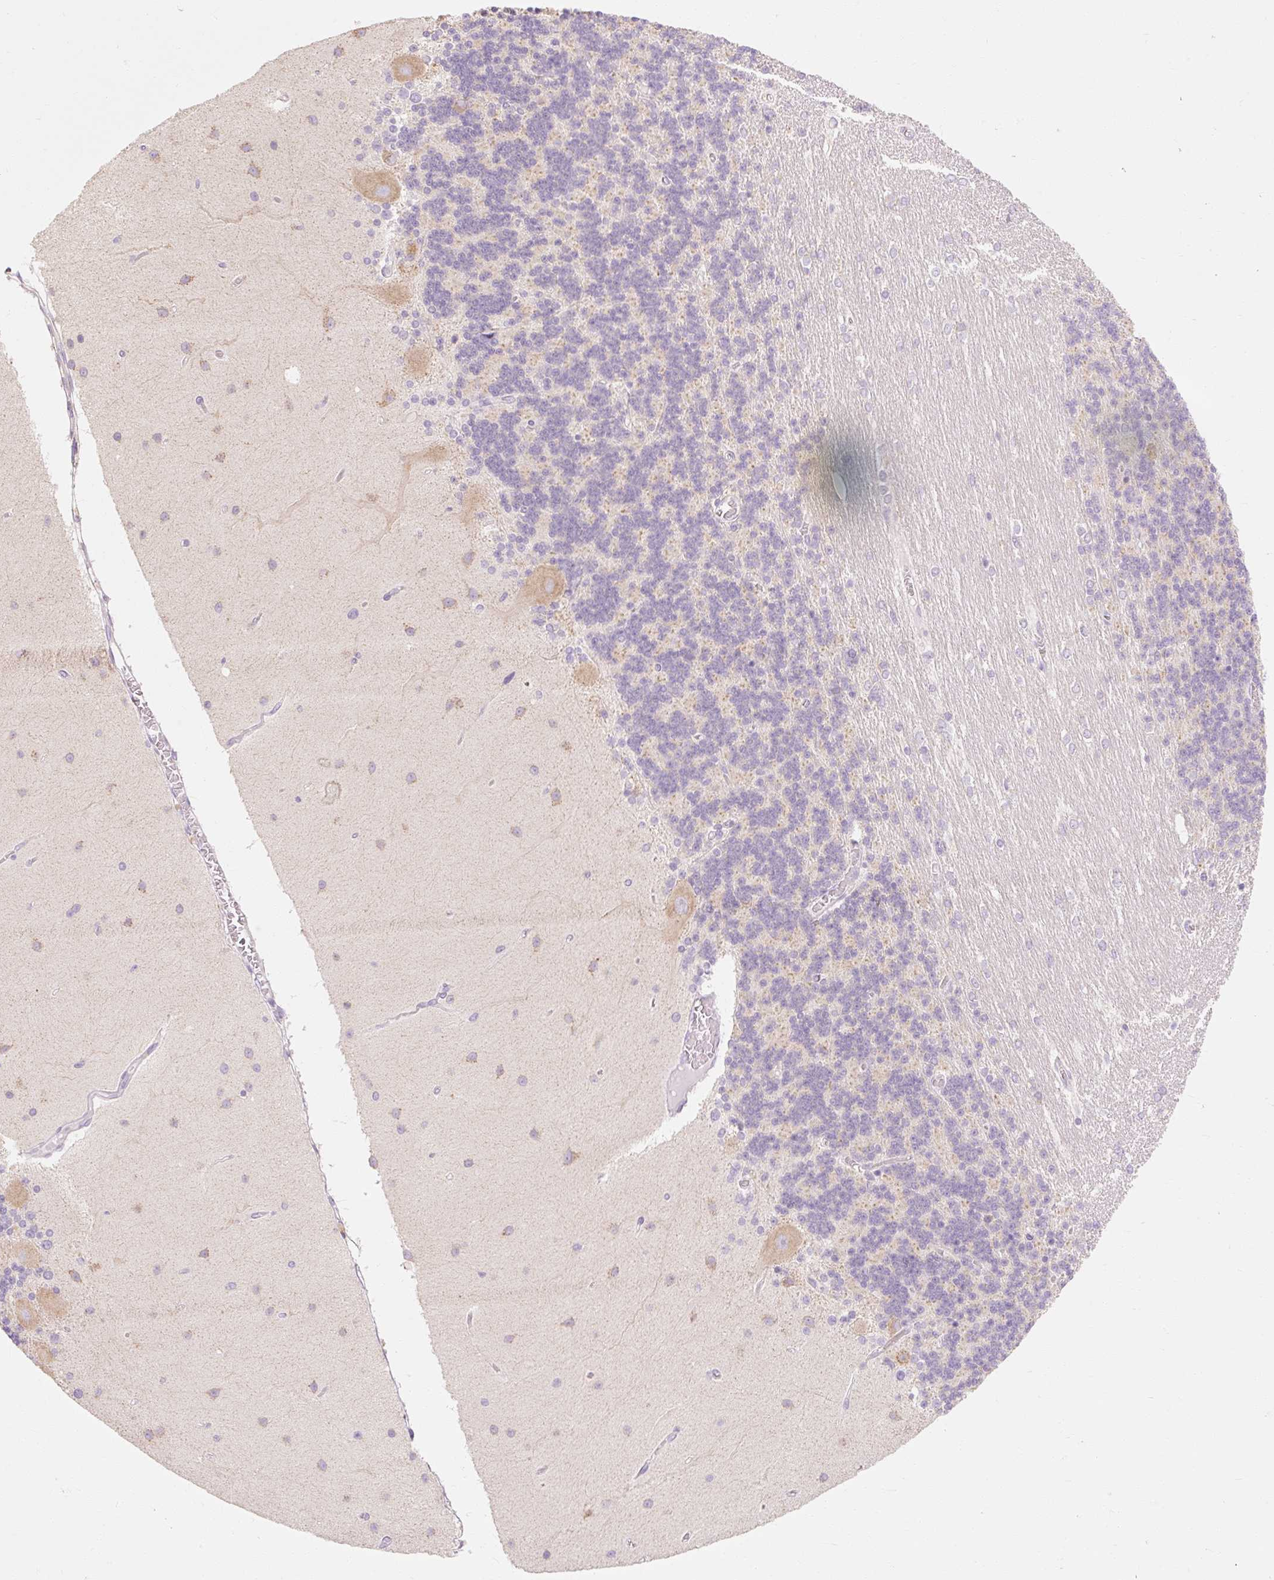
{"staining": {"intensity": "negative", "quantity": "none", "location": "none"}, "tissue": "cerebellum", "cell_type": "Cells in granular layer", "image_type": "normal", "snomed": [{"axis": "morphology", "description": "Normal tissue, NOS"}, {"axis": "topography", "description": "Cerebellum"}], "caption": "High magnification brightfield microscopy of benign cerebellum stained with DAB (brown) and counterstained with hematoxylin (blue): cells in granular layer show no significant positivity. Nuclei are stained in blue.", "gene": "MYO1D", "patient": {"sex": "female", "age": 54}}